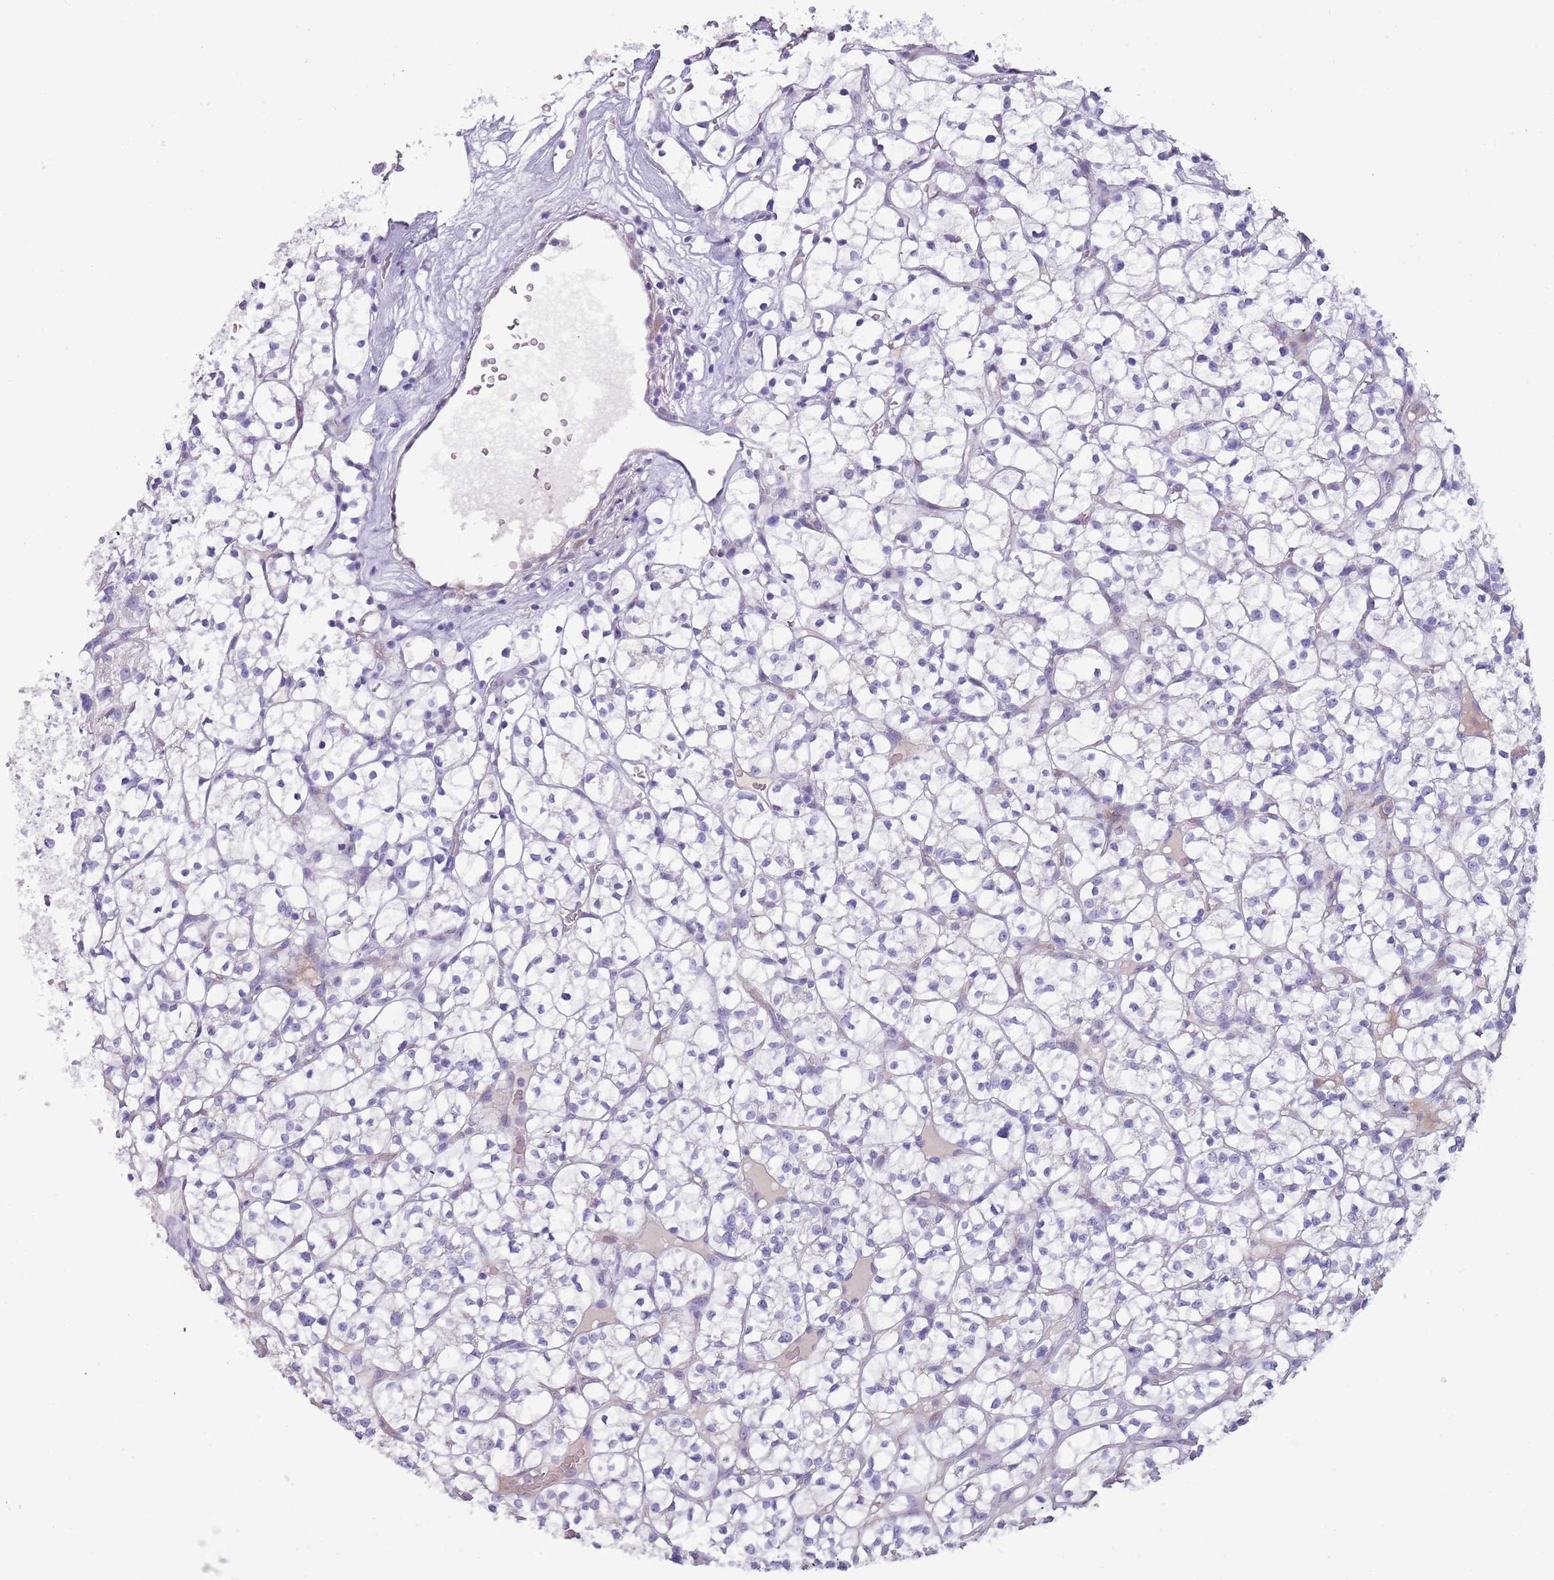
{"staining": {"intensity": "negative", "quantity": "none", "location": "none"}, "tissue": "renal cancer", "cell_type": "Tumor cells", "image_type": "cancer", "snomed": [{"axis": "morphology", "description": "Adenocarcinoma, NOS"}, {"axis": "topography", "description": "Kidney"}], "caption": "Photomicrograph shows no significant protein positivity in tumor cells of renal cancer (adenocarcinoma).", "gene": "NBPF6", "patient": {"sex": "female", "age": 64}}